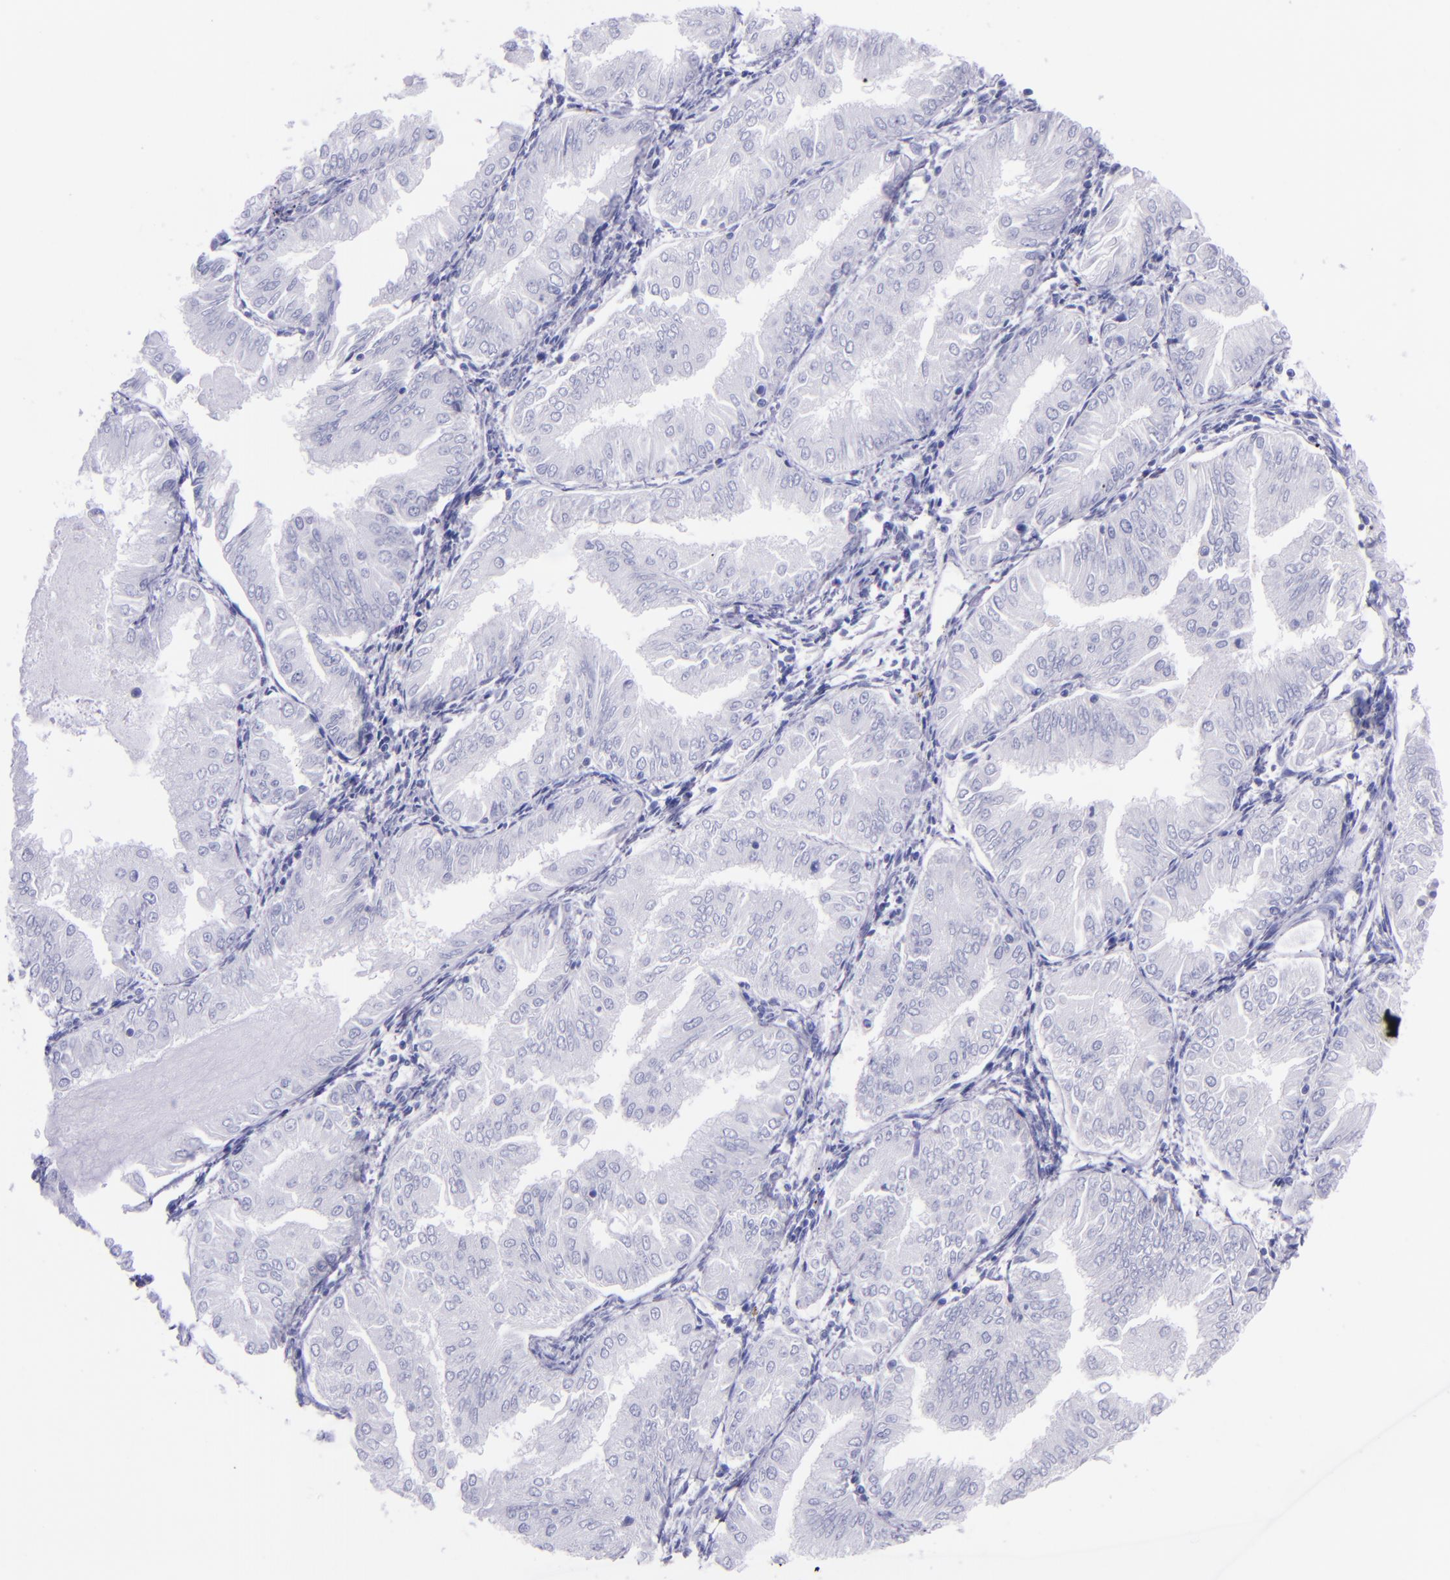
{"staining": {"intensity": "negative", "quantity": "none", "location": "none"}, "tissue": "endometrial cancer", "cell_type": "Tumor cells", "image_type": "cancer", "snomed": [{"axis": "morphology", "description": "Adenocarcinoma, NOS"}, {"axis": "topography", "description": "Endometrium"}], "caption": "IHC of human endometrial cancer displays no staining in tumor cells.", "gene": "MBP", "patient": {"sex": "female", "age": 53}}